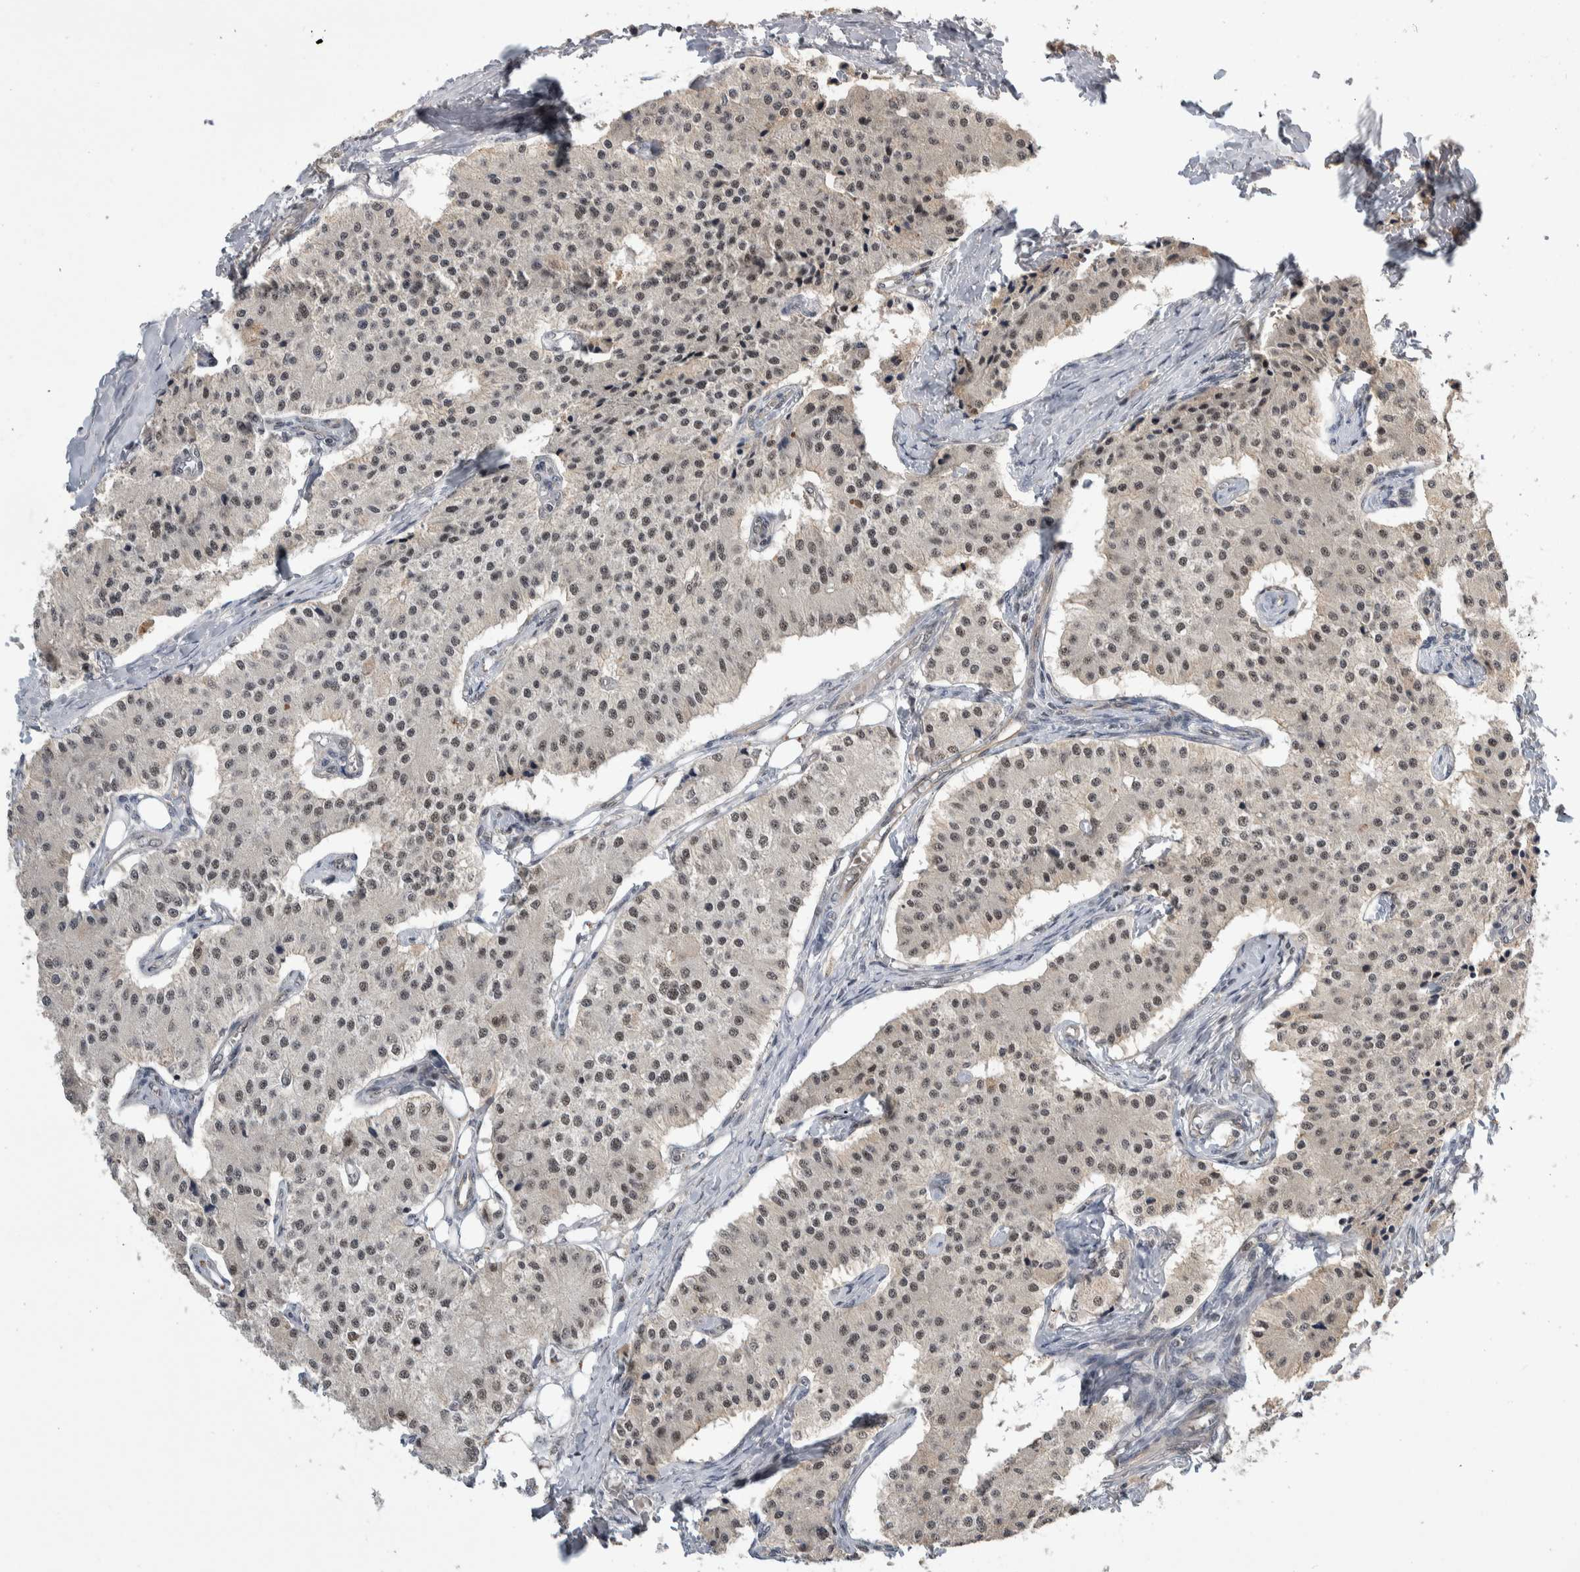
{"staining": {"intensity": "weak", "quantity": ">75%", "location": "nuclear"}, "tissue": "carcinoid", "cell_type": "Tumor cells", "image_type": "cancer", "snomed": [{"axis": "morphology", "description": "Carcinoid, malignant, NOS"}, {"axis": "topography", "description": "Colon"}], "caption": "Brown immunohistochemical staining in human carcinoid displays weak nuclear expression in approximately >75% of tumor cells.", "gene": "PRDM4", "patient": {"sex": "female", "age": 52}}